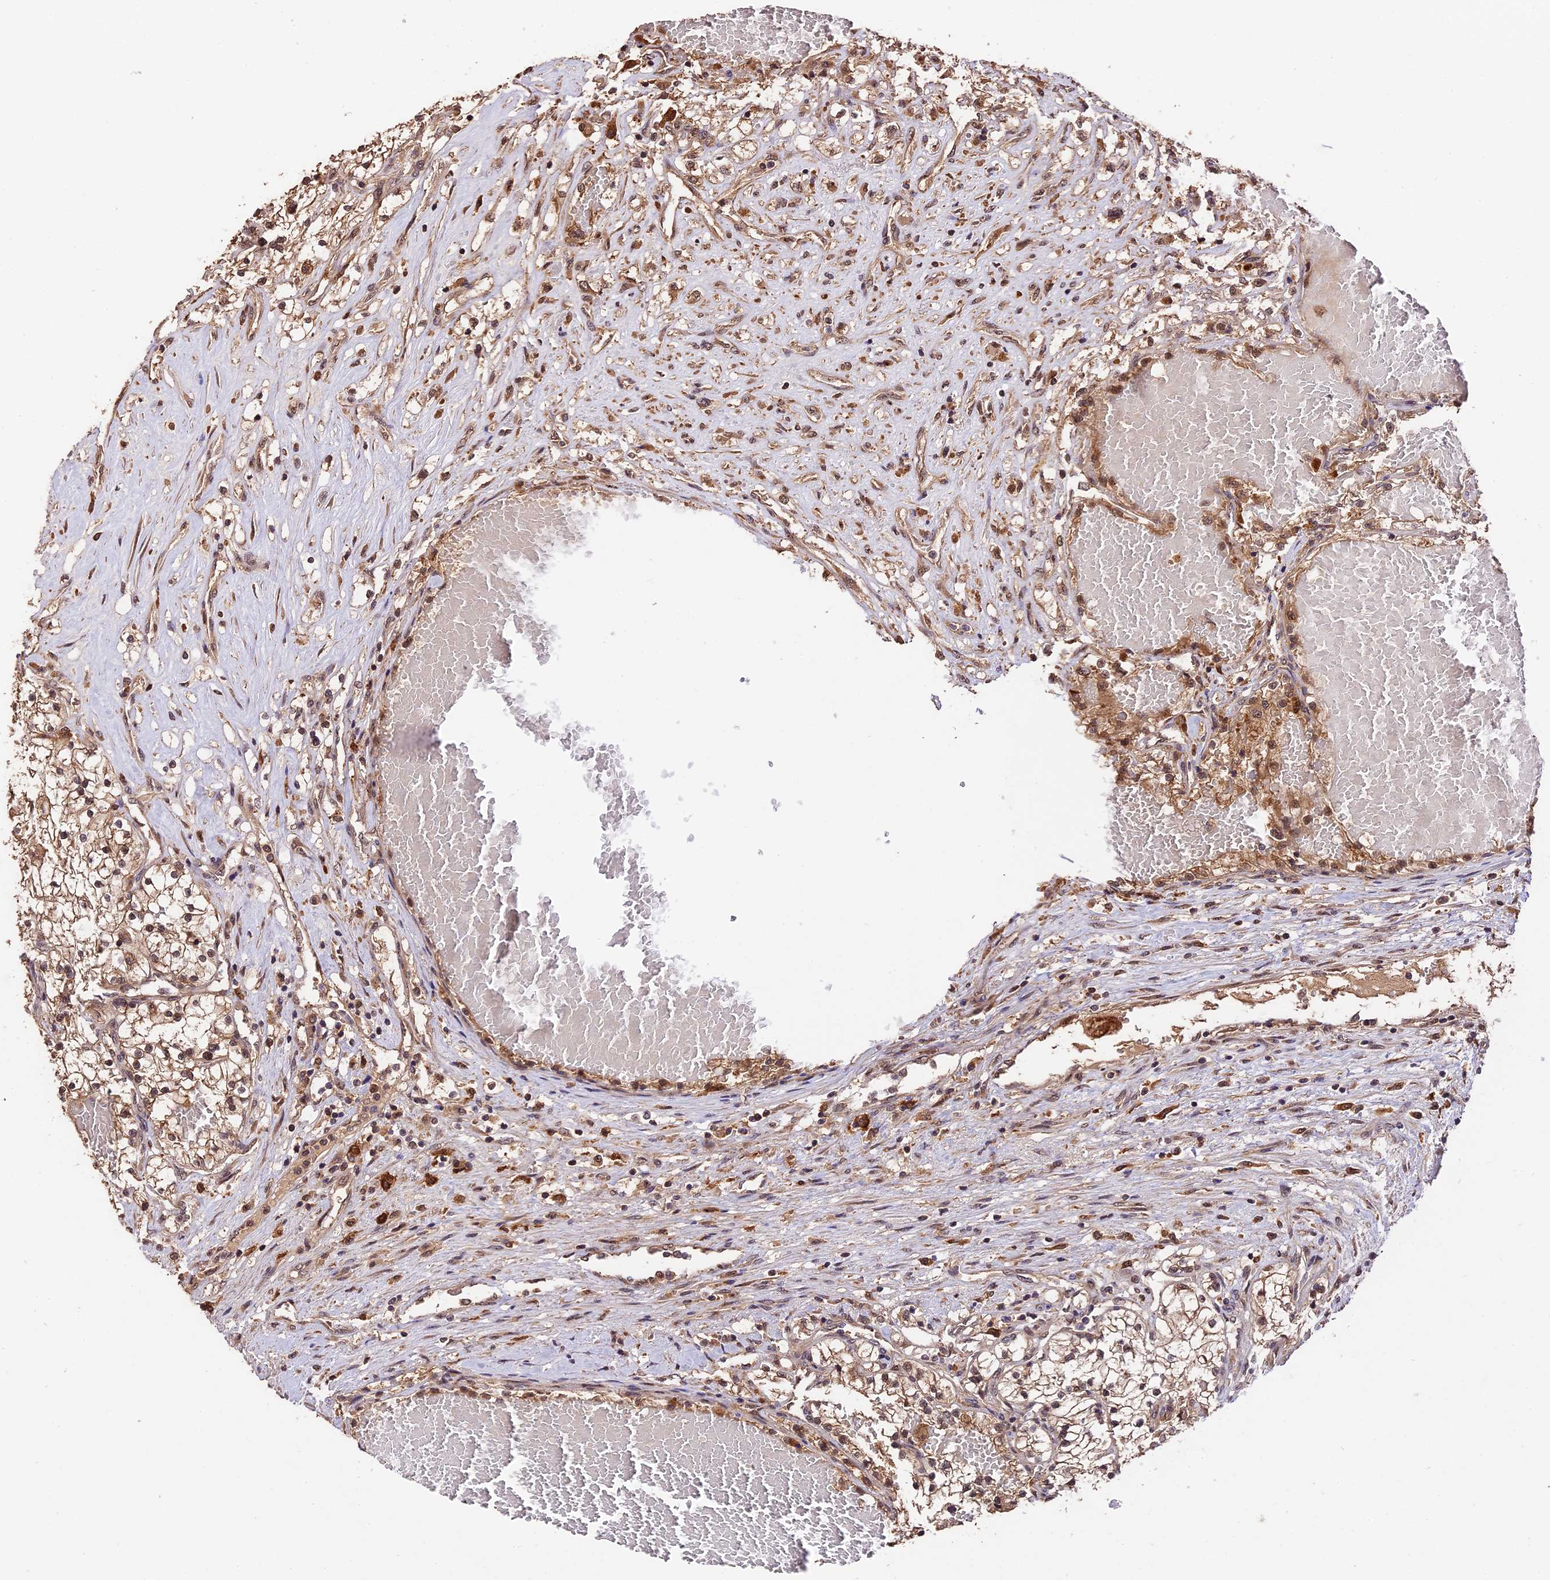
{"staining": {"intensity": "weak", "quantity": ">75%", "location": "cytoplasmic/membranous,nuclear"}, "tissue": "renal cancer", "cell_type": "Tumor cells", "image_type": "cancer", "snomed": [{"axis": "morphology", "description": "Normal tissue, NOS"}, {"axis": "morphology", "description": "Adenocarcinoma, NOS"}, {"axis": "topography", "description": "Kidney"}], "caption": "The immunohistochemical stain shows weak cytoplasmic/membranous and nuclear positivity in tumor cells of renal cancer (adenocarcinoma) tissue.", "gene": "TRMT1", "patient": {"sex": "male", "age": 68}}